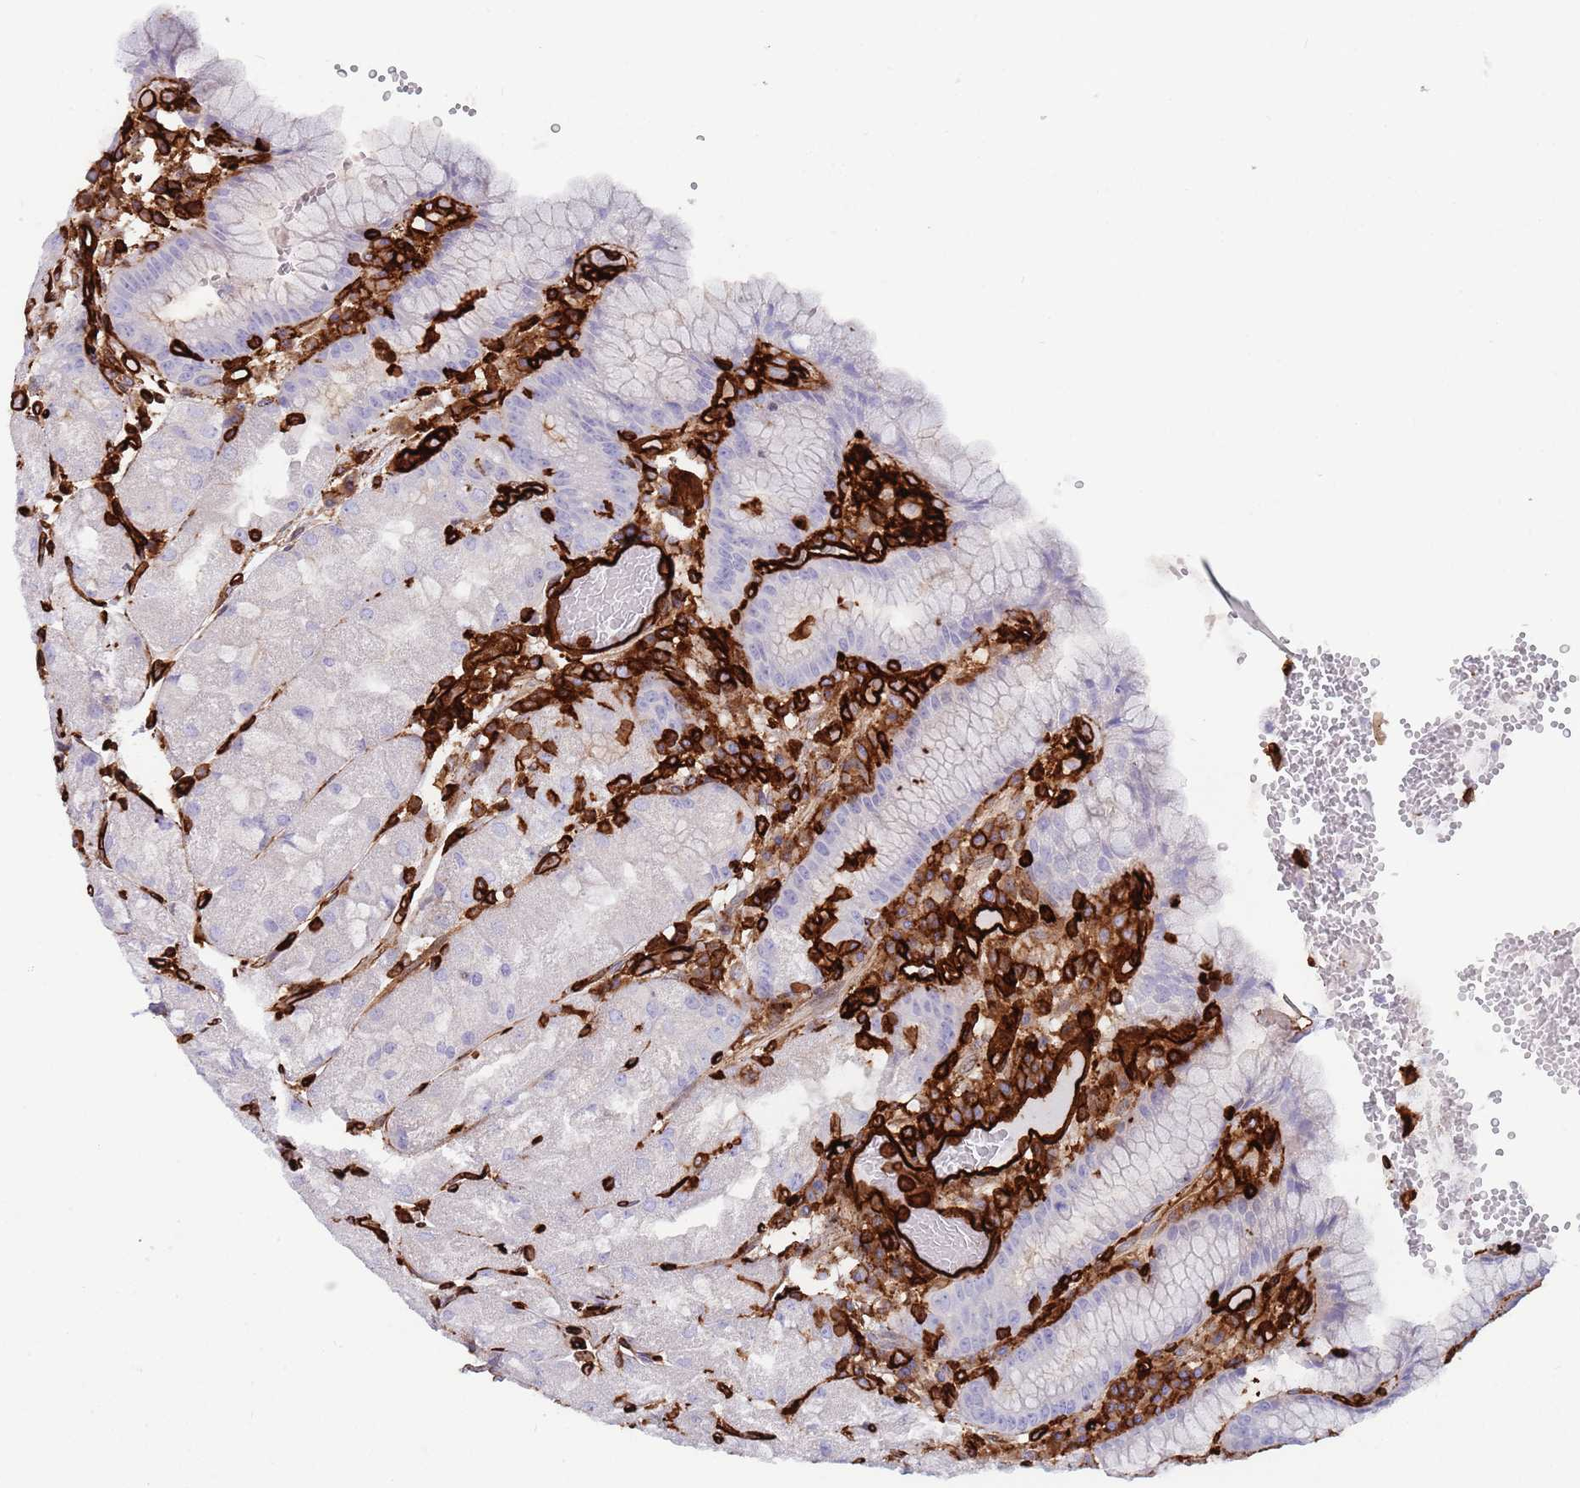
{"staining": {"intensity": "negative", "quantity": "none", "location": "none"}, "tissue": "stomach", "cell_type": "Glandular cells", "image_type": "normal", "snomed": [{"axis": "morphology", "description": "Normal tissue, NOS"}, {"axis": "topography", "description": "Stomach, upper"}], "caption": "The micrograph displays no staining of glandular cells in normal stomach. (IHC, brightfield microscopy, high magnification).", "gene": "KBTBD6", "patient": {"sex": "male", "age": 52}}